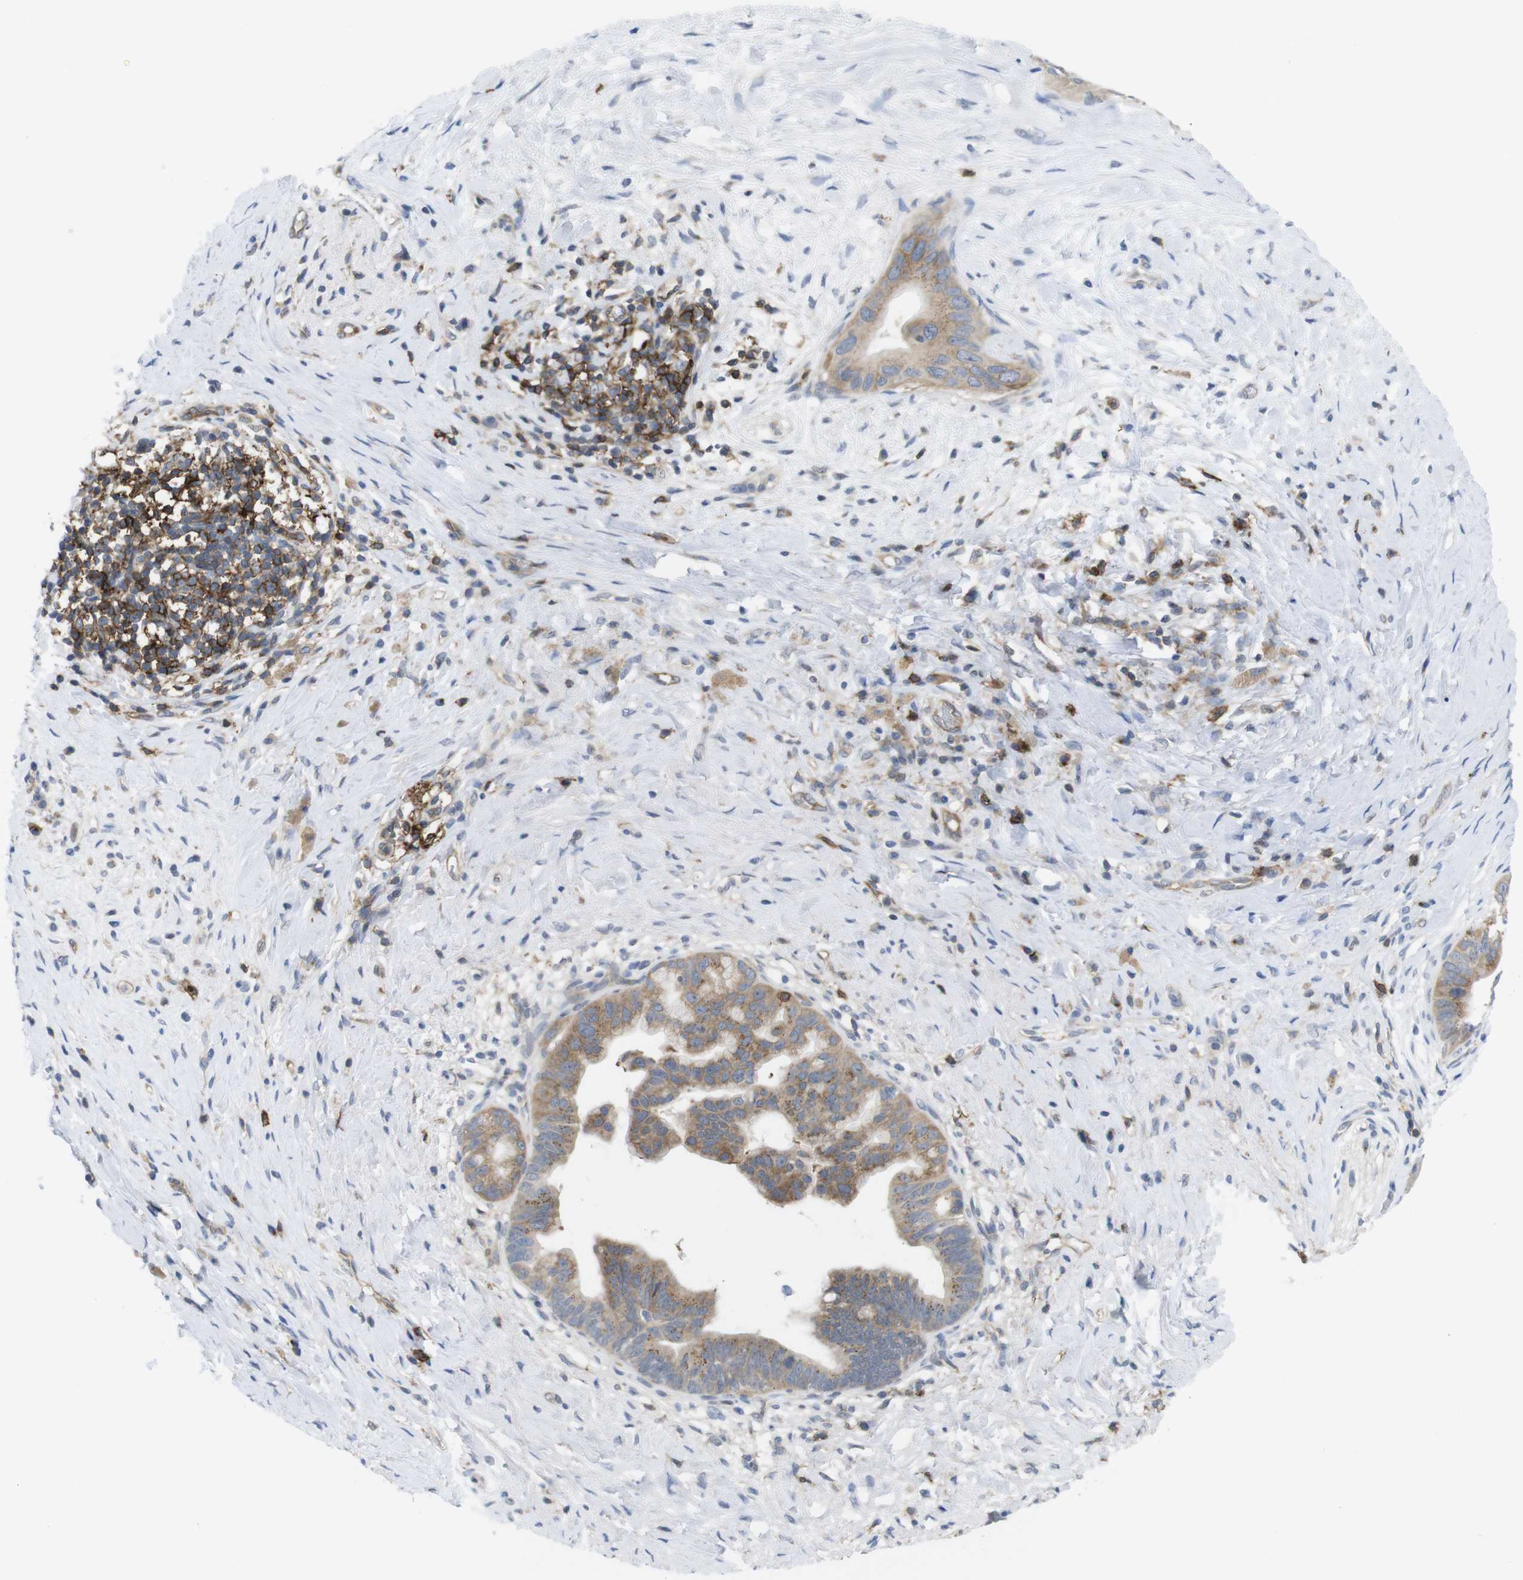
{"staining": {"intensity": "moderate", "quantity": ">75%", "location": "cytoplasmic/membranous"}, "tissue": "pancreatic cancer", "cell_type": "Tumor cells", "image_type": "cancer", "snomed": [{"axis": "morphology", "description": "Adenocarcinoma, NOS"}, {"axis": "topography", "description": "Pancreas"}], "caption": "Pancreatic cancer stained with DAB IHC shows medium levels of moderate cytoplasmic/membranous staining in about >75% of tumor cells.", "gene": "CCR6", "patient": {"sex": "male", "age": 55}}